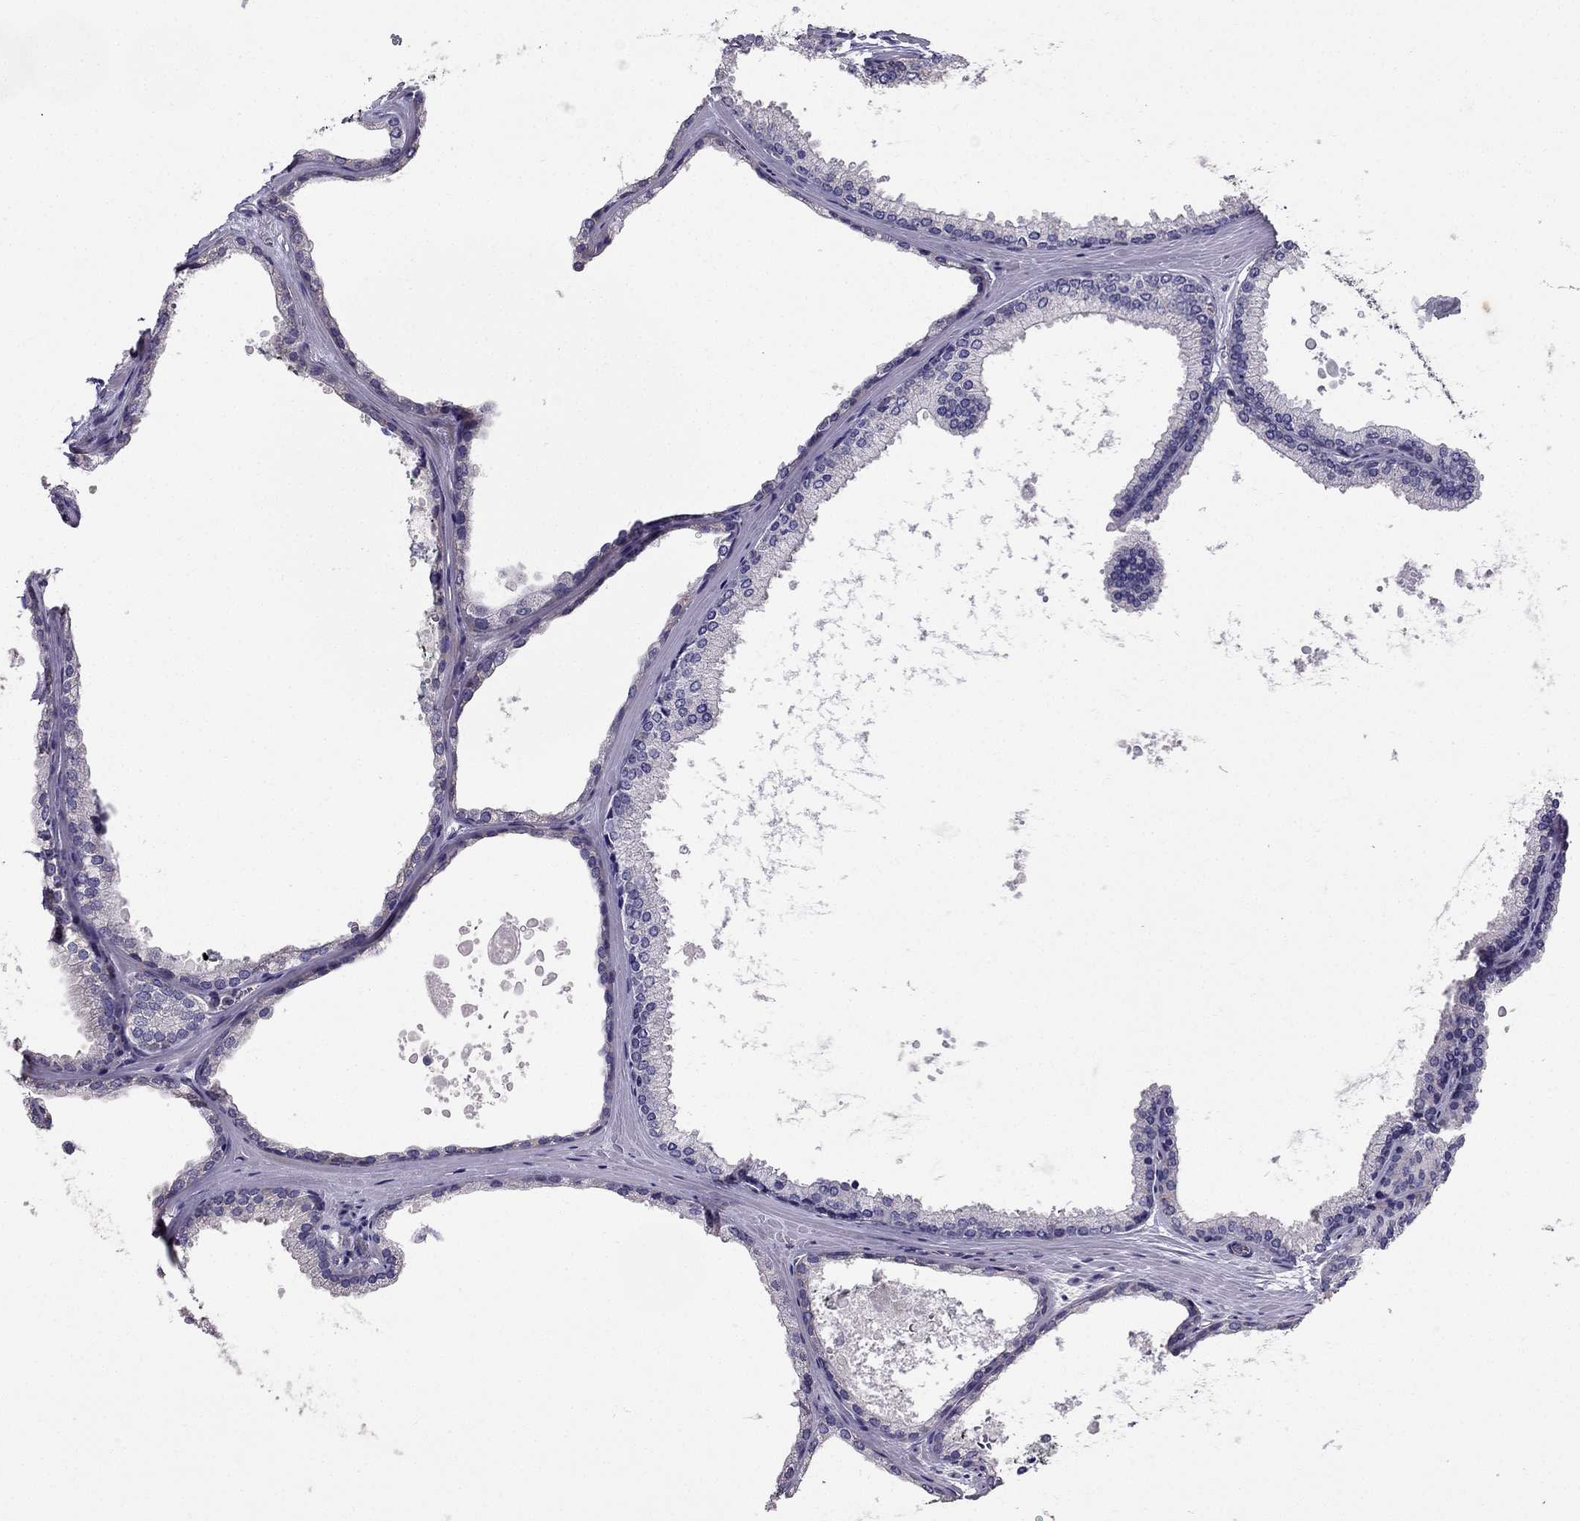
{"staining": {"intensity": "negative", "quantity": "none", "location": "none"}, "tissue": "prostate cancer", "cell_type": "Tumor cells", "image_type": "cancer", "snomed": [{"axis": "morphology", "description": "Adenocarcinoma, Low grade"}, {"axis": "topography", "description": "Prostate"}], "caption": "A micrograph of prostate cancer (low-grade adenocarcinoma) stained for a protein reveals no brown staining in tumor cells.", "gene": "AS3MT", "patient": {"sex": "male", "age": 56}}